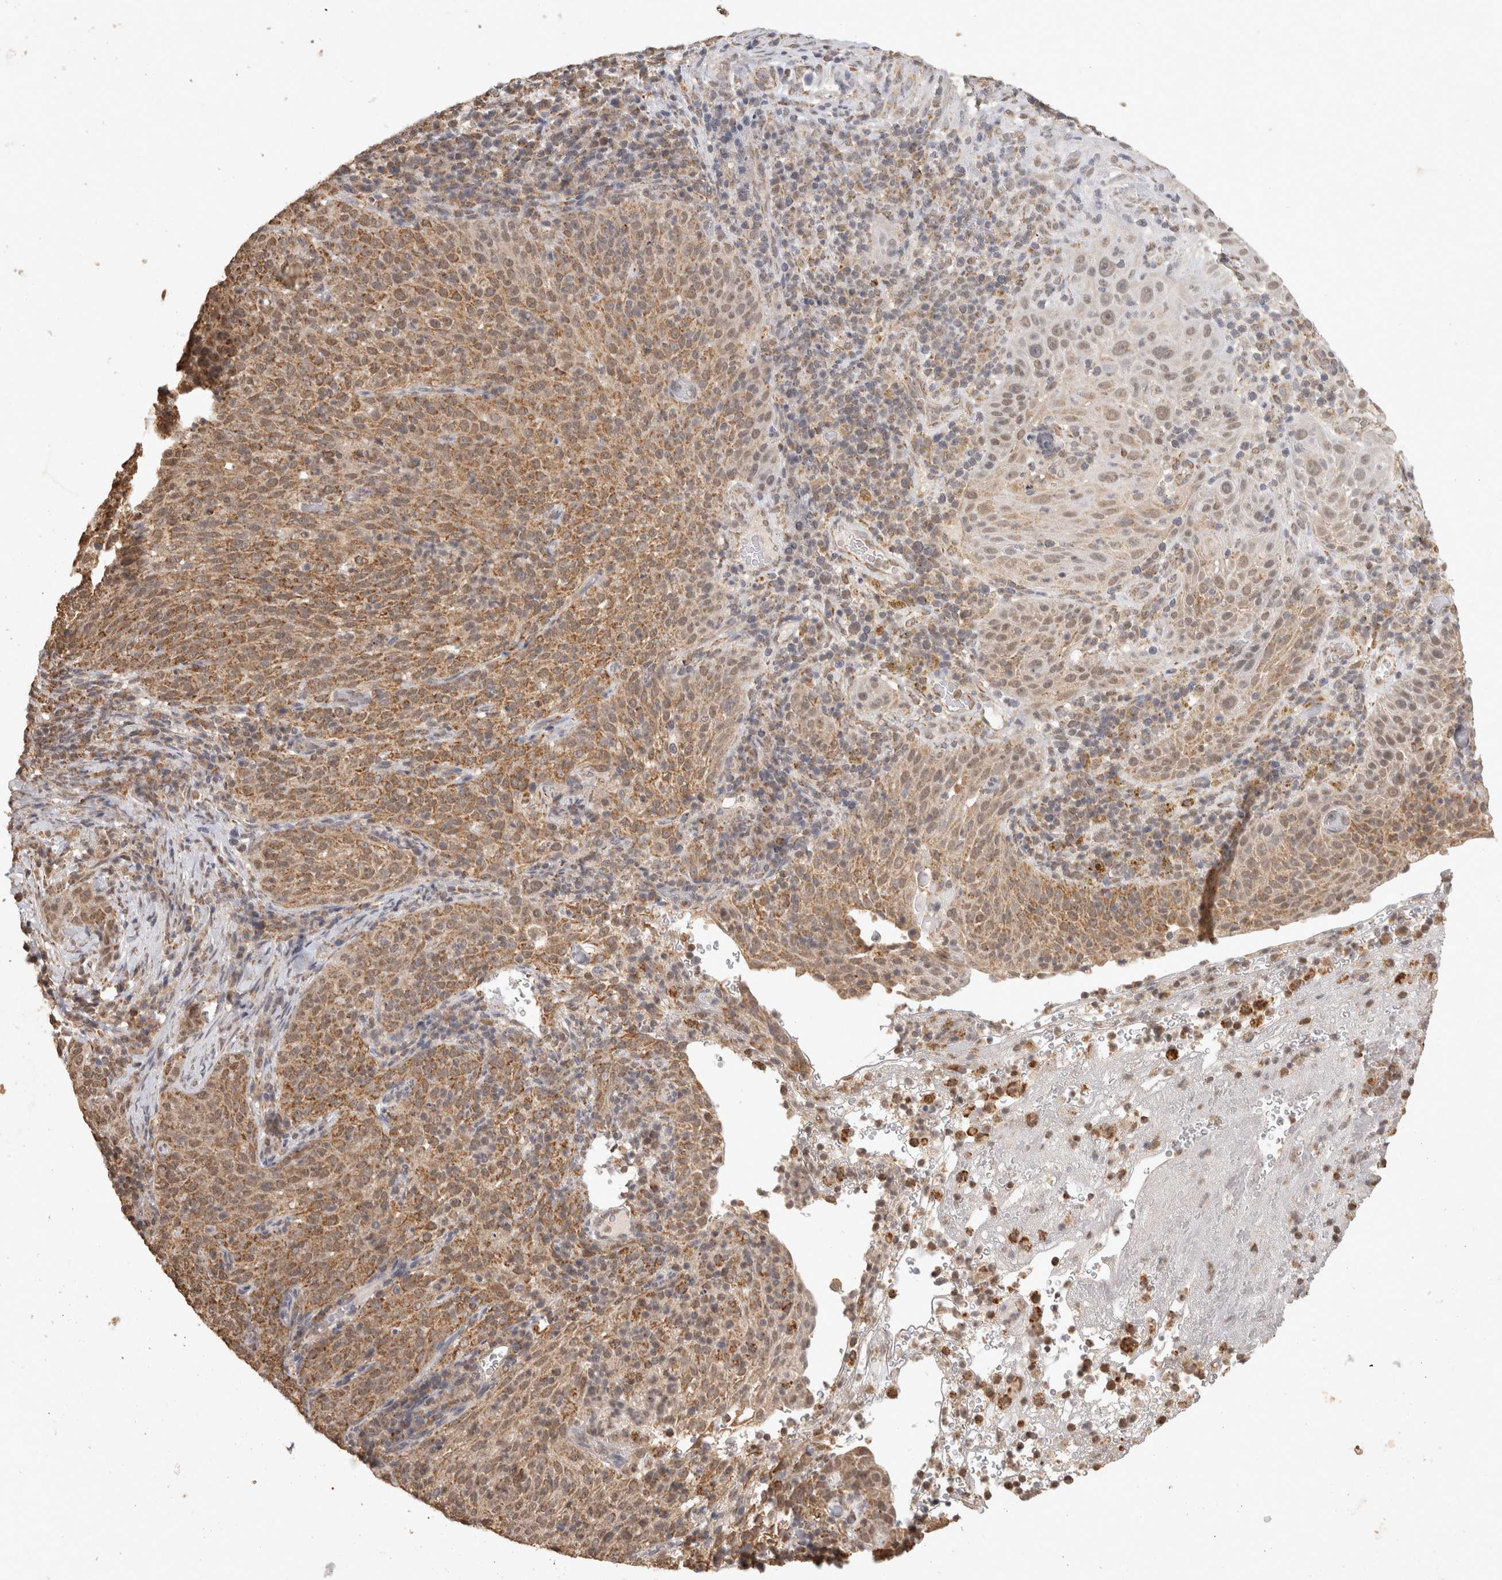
{"staining": {"intensity": "moderate", "quantity": ">75%", "location": "cytoplasmic/membranous"}, "tissue": "cervical cancer", "cell_type": "Tumor cells", "image_type": "cancer", "snomed": [{"axis": "morphology", "description": "Squamous cell carcinoma, NOS"}, {"axis": "topography", "description": "Cervix"}], "caption": "Cervical squamous cell carcinoma stained with a protein marker exhibits moderate staining in tumor cells.", "gene": "BNIP3L", "patient": {"sex": "female", "age": 51}}